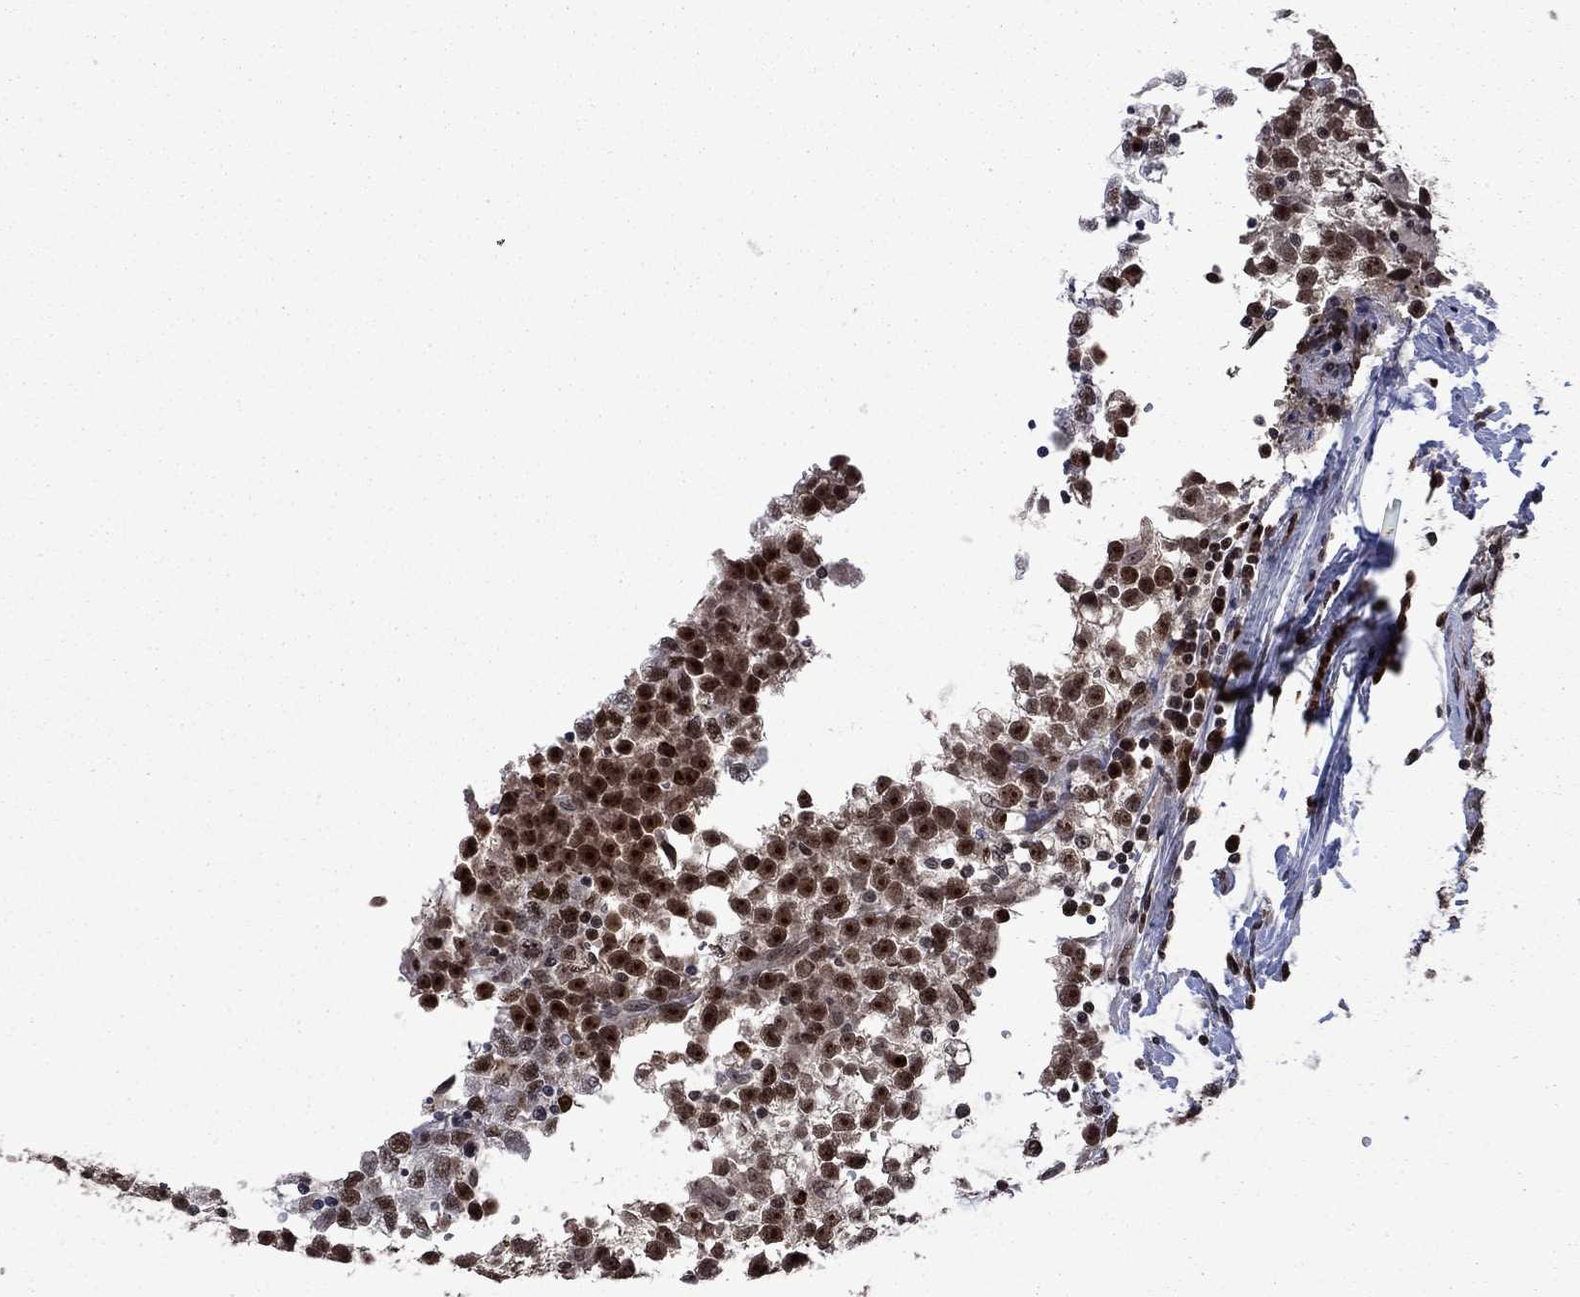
{"staining": {"intensity": "moderate", "quantity": "25%-75%", "location": "nuclear"}, "tissue": "testis cancer", "cell_type": "Tumor cells", "image_type": "cancer", "snomed": [{"axis": "morphology", "description": "Seminoma, NOS"}, {"axis": "topography", "description": "Testis"}], "caption": "Immunohistochemistry (IHC) of human seminoma (testis) displays medium levels of moderate nuclear staining in approximately 25%-75% of tumor cells.", "gene": "FBL", "patient": {"sex": "male", "age": 31}}